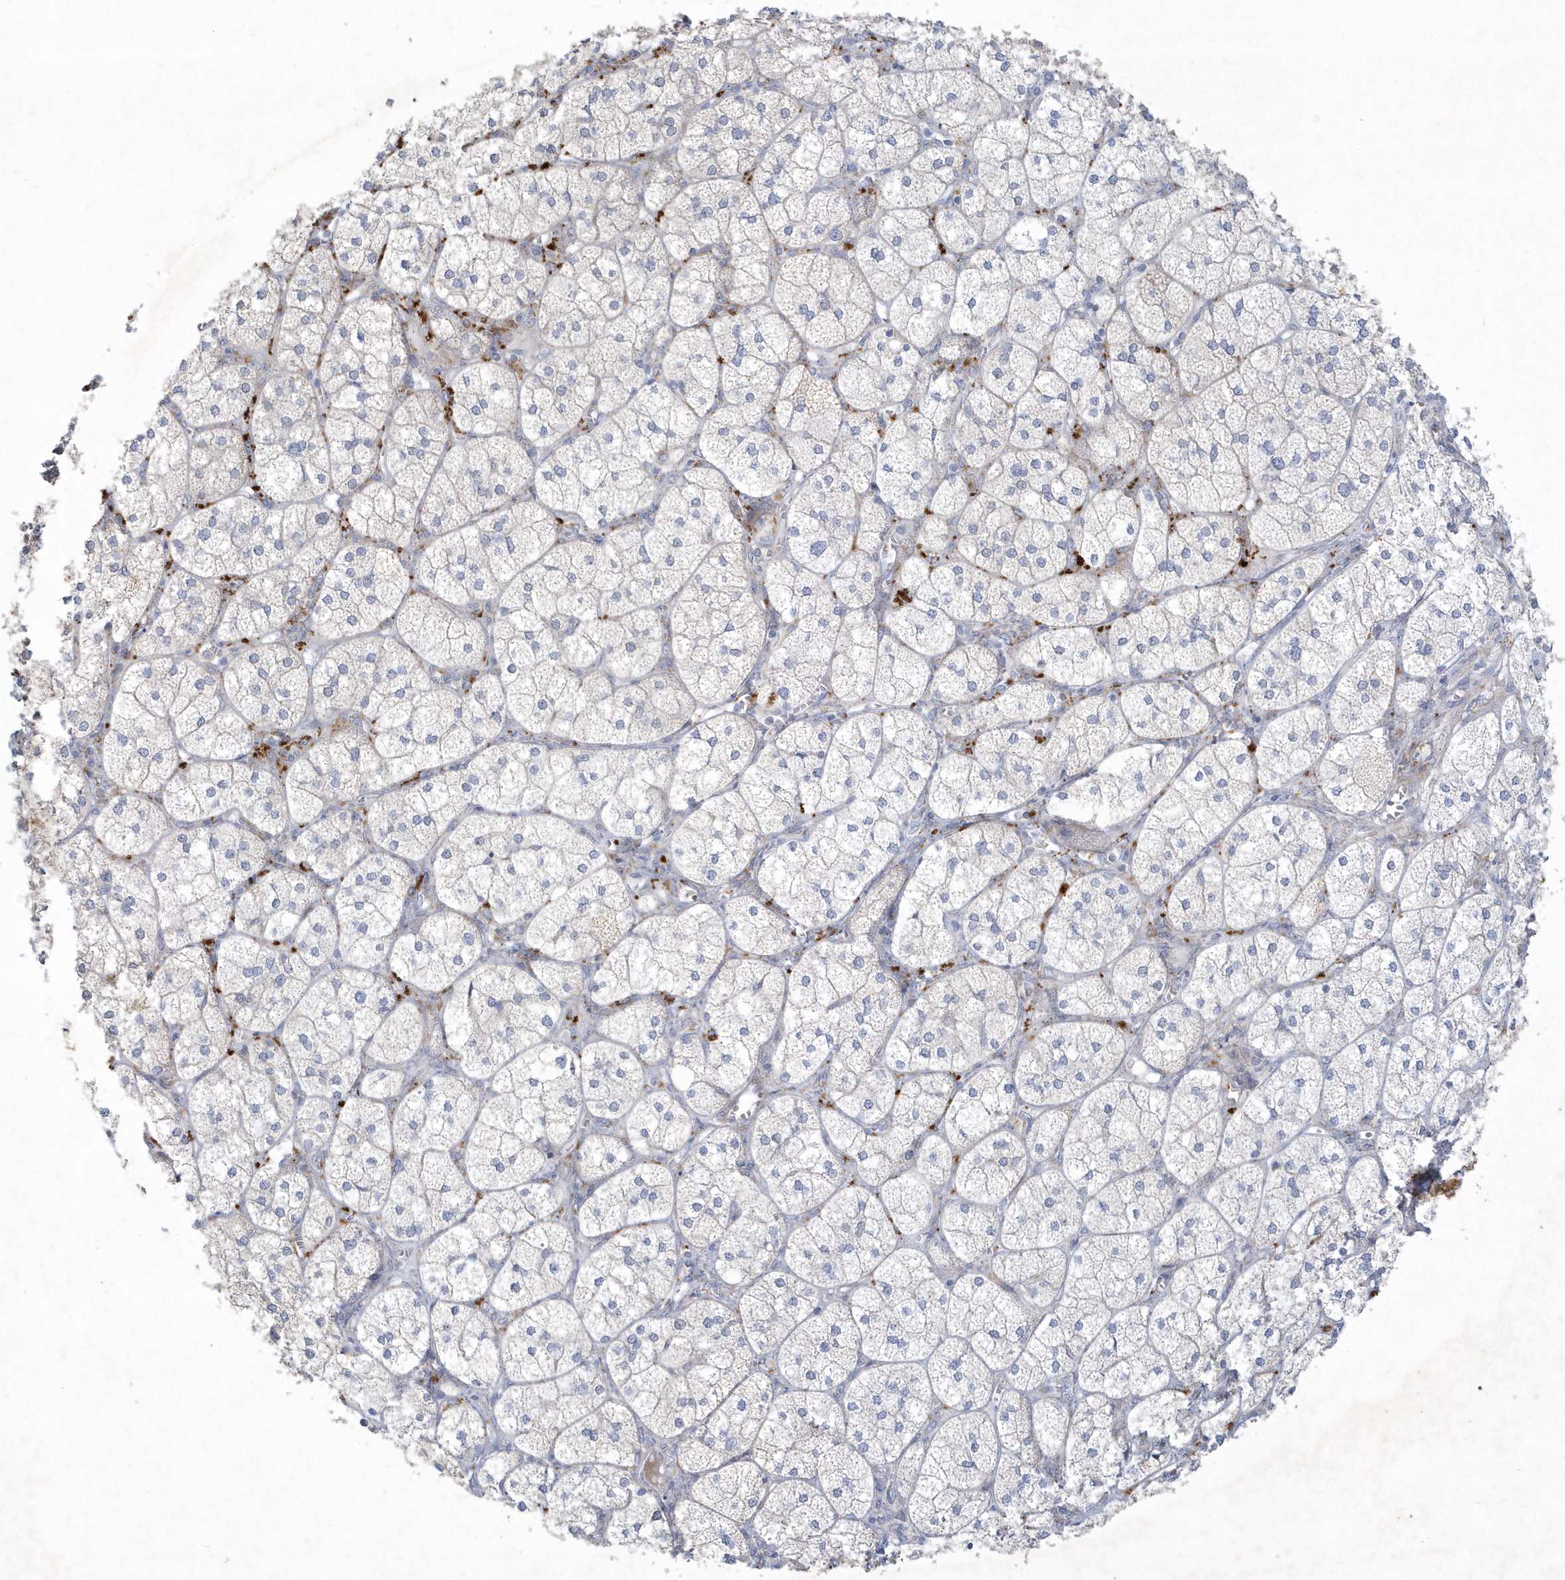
{"staining": {"intensity": "weak", "quantity": "<25%", "location": "cytoplasmic/membranous"}, "tissue": "adrenal gland", "cell_type": "Glandular cells", "image_type": "normal", "snomed": [{"axis": "morphology", "description": "Normal tissue, NOS"}, {"axis": "topography", "description": "Adrenal gland"}], "caption": "Immunohistochemistry (IHC) micrograph of unremarkable adrenal gland: human adrenal gland stained with DAB displays no significant protein expression in glandular cells. (IHC, brightfield microscopy, high magnification).", "gene": "LARS1", "patient": {"sex": "female", "age": 61}}